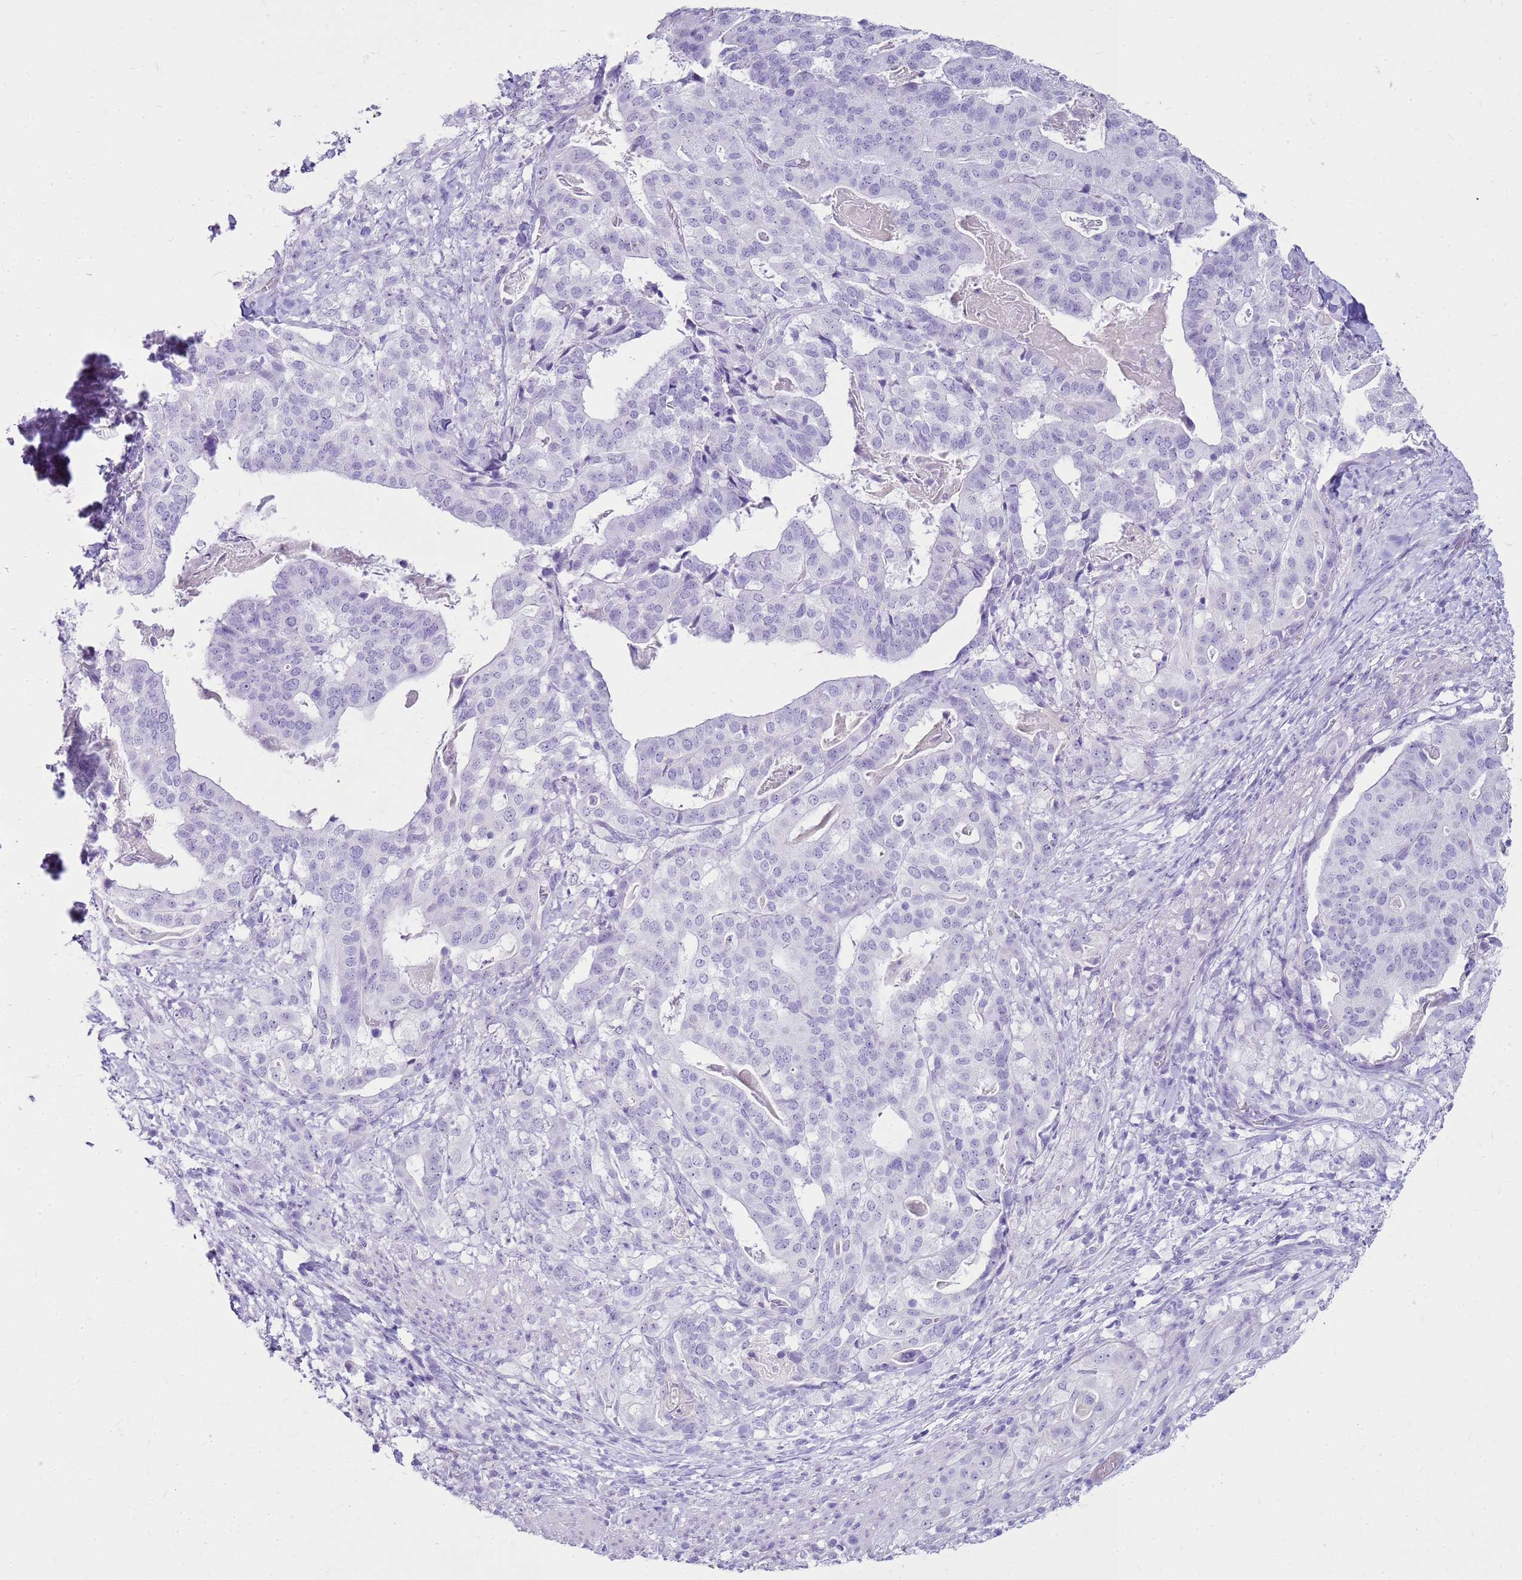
{"staining": {"intensity": "negative", "quantity": "none", "location": "none"}, "tissue": "stomach cancer", "cell_type": "Tumor cells", "image_type": "cancer", "snomed": [{"axis": "morphology", "description": "Adenocarcinoma, NOS"}, {"axis": "topography", "description": "Stomach"}], "caption": "IHC photomicrograph of stomach cancer (adenocarcinoma) stained for a protein (brown), which shows no expression in tumor cells.", "gene": "CA8", "patient": {"sex": "male", "age": 48}}